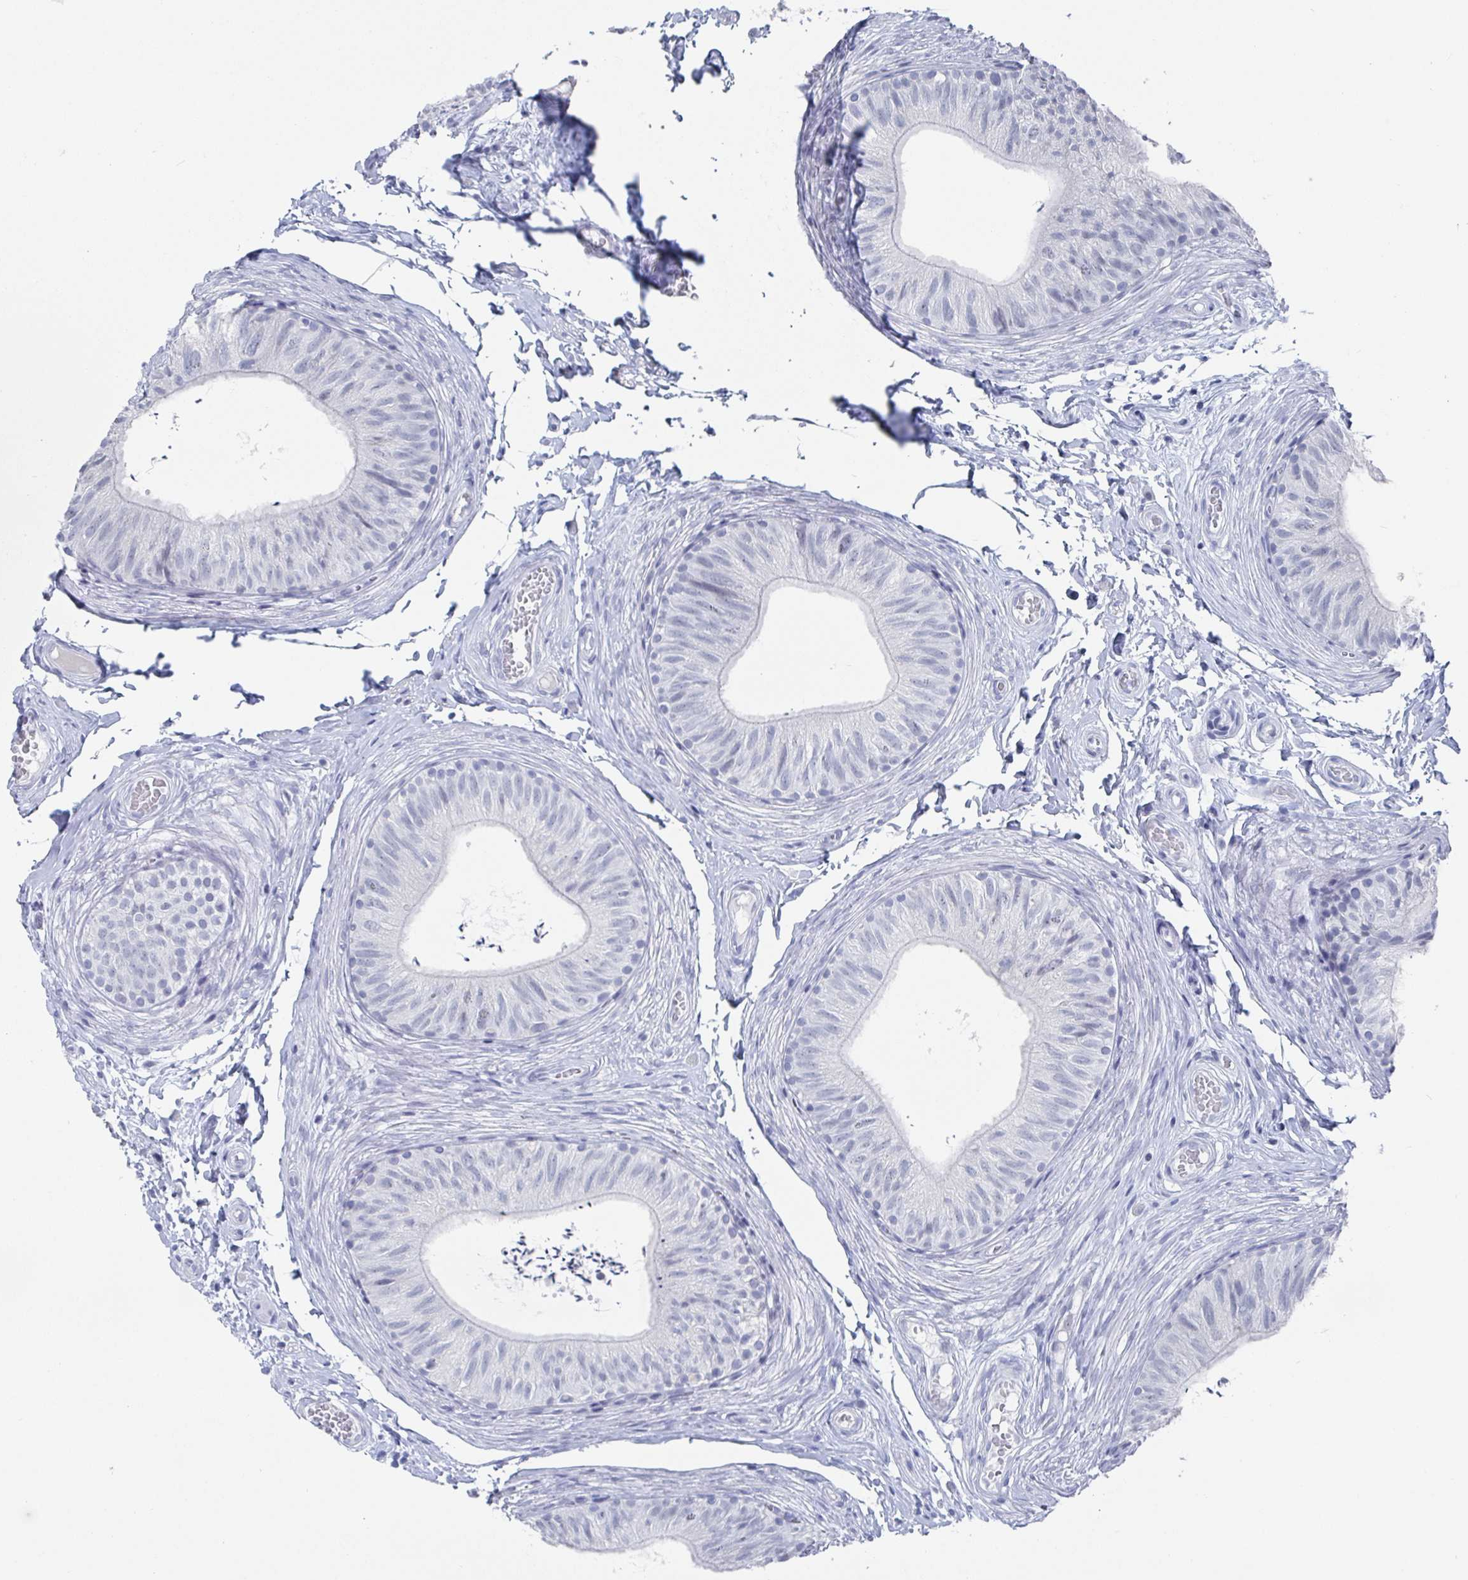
{"staining": {"intensity": "negative", "quantity": "none", "location": "none"}, "tissue": "epididymis", "cell_type": "Glandular cells", "image_type": "normal", "snomed": [{"axis": "morphology", "description": "Normal tissue, NOS"}, {"axis": "topography", "description": "Epididymis, spermatic cord, NOS"}, {"axis": "topography", "description": "Epididymis"}, {"axis": "topography", "description": "Peripheral nerve tissue"}], "caption": "Glandular cells are negative for protein expression in normal human epididymis. Brightfield microscopy of immunohistochemistry stained with DAB (brown) and hematoxylin (blue), captured at high magnification.", "gene": "CAMKV", "patient": {"sex": "male", "age": 29}}